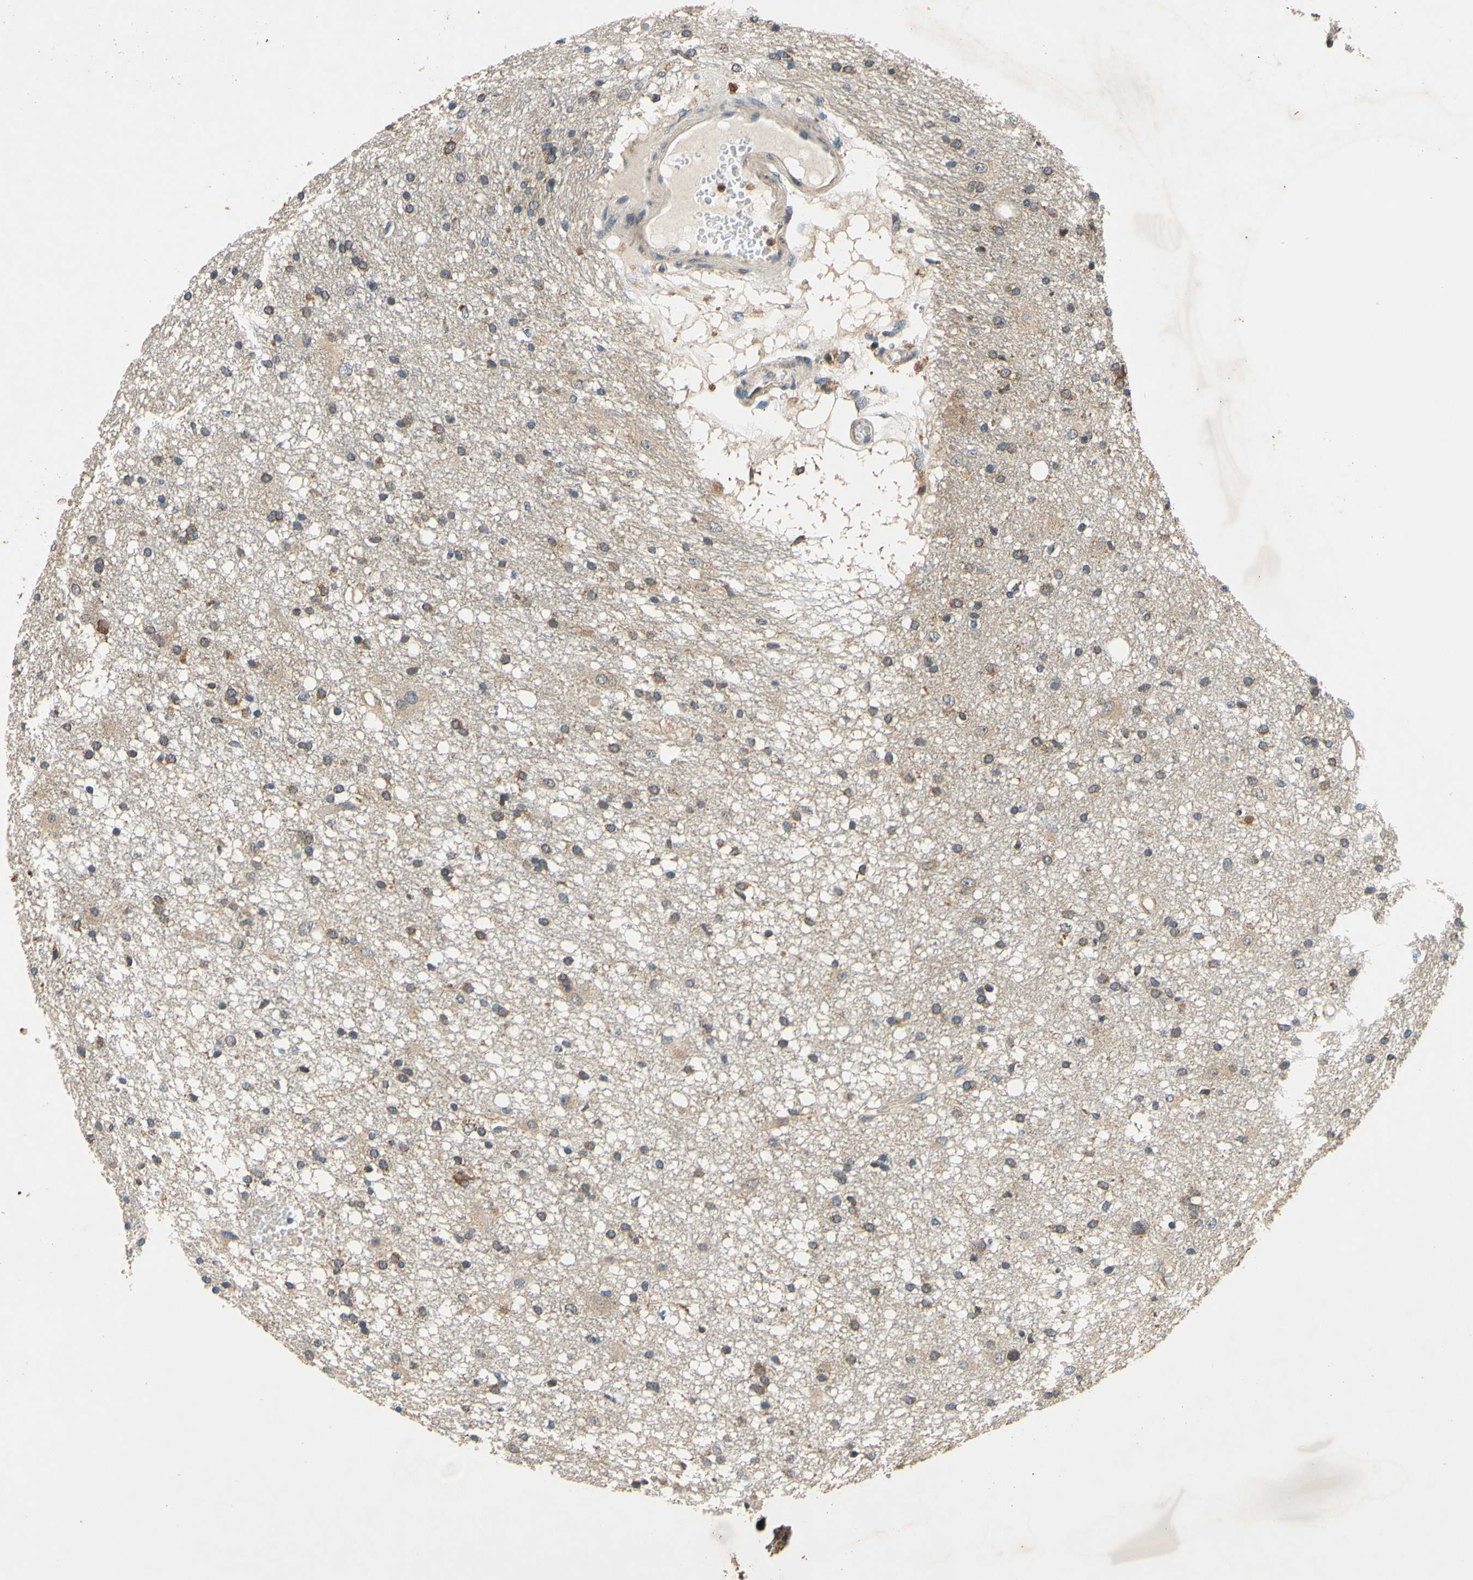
{"staining": {"intensity": "weak", "quantity": "<25%", "location": "cytoplasmic/membranous"}, "tissue": "glioma", "cell_type": "Tumor cells", "image_type": "cancer", "snomed": [{"axis": "morphology", "description": "Glioma, malignant, High grade"}, {"axis": "topography", "description": "Brain"}], "caption": "Malignant glioma (high-grade) was stained to show a protein in brown. There is no significant expression in tumor cells.", "gene": "PLA2G4A", "patient": {"sex": "female", "age": 59}}